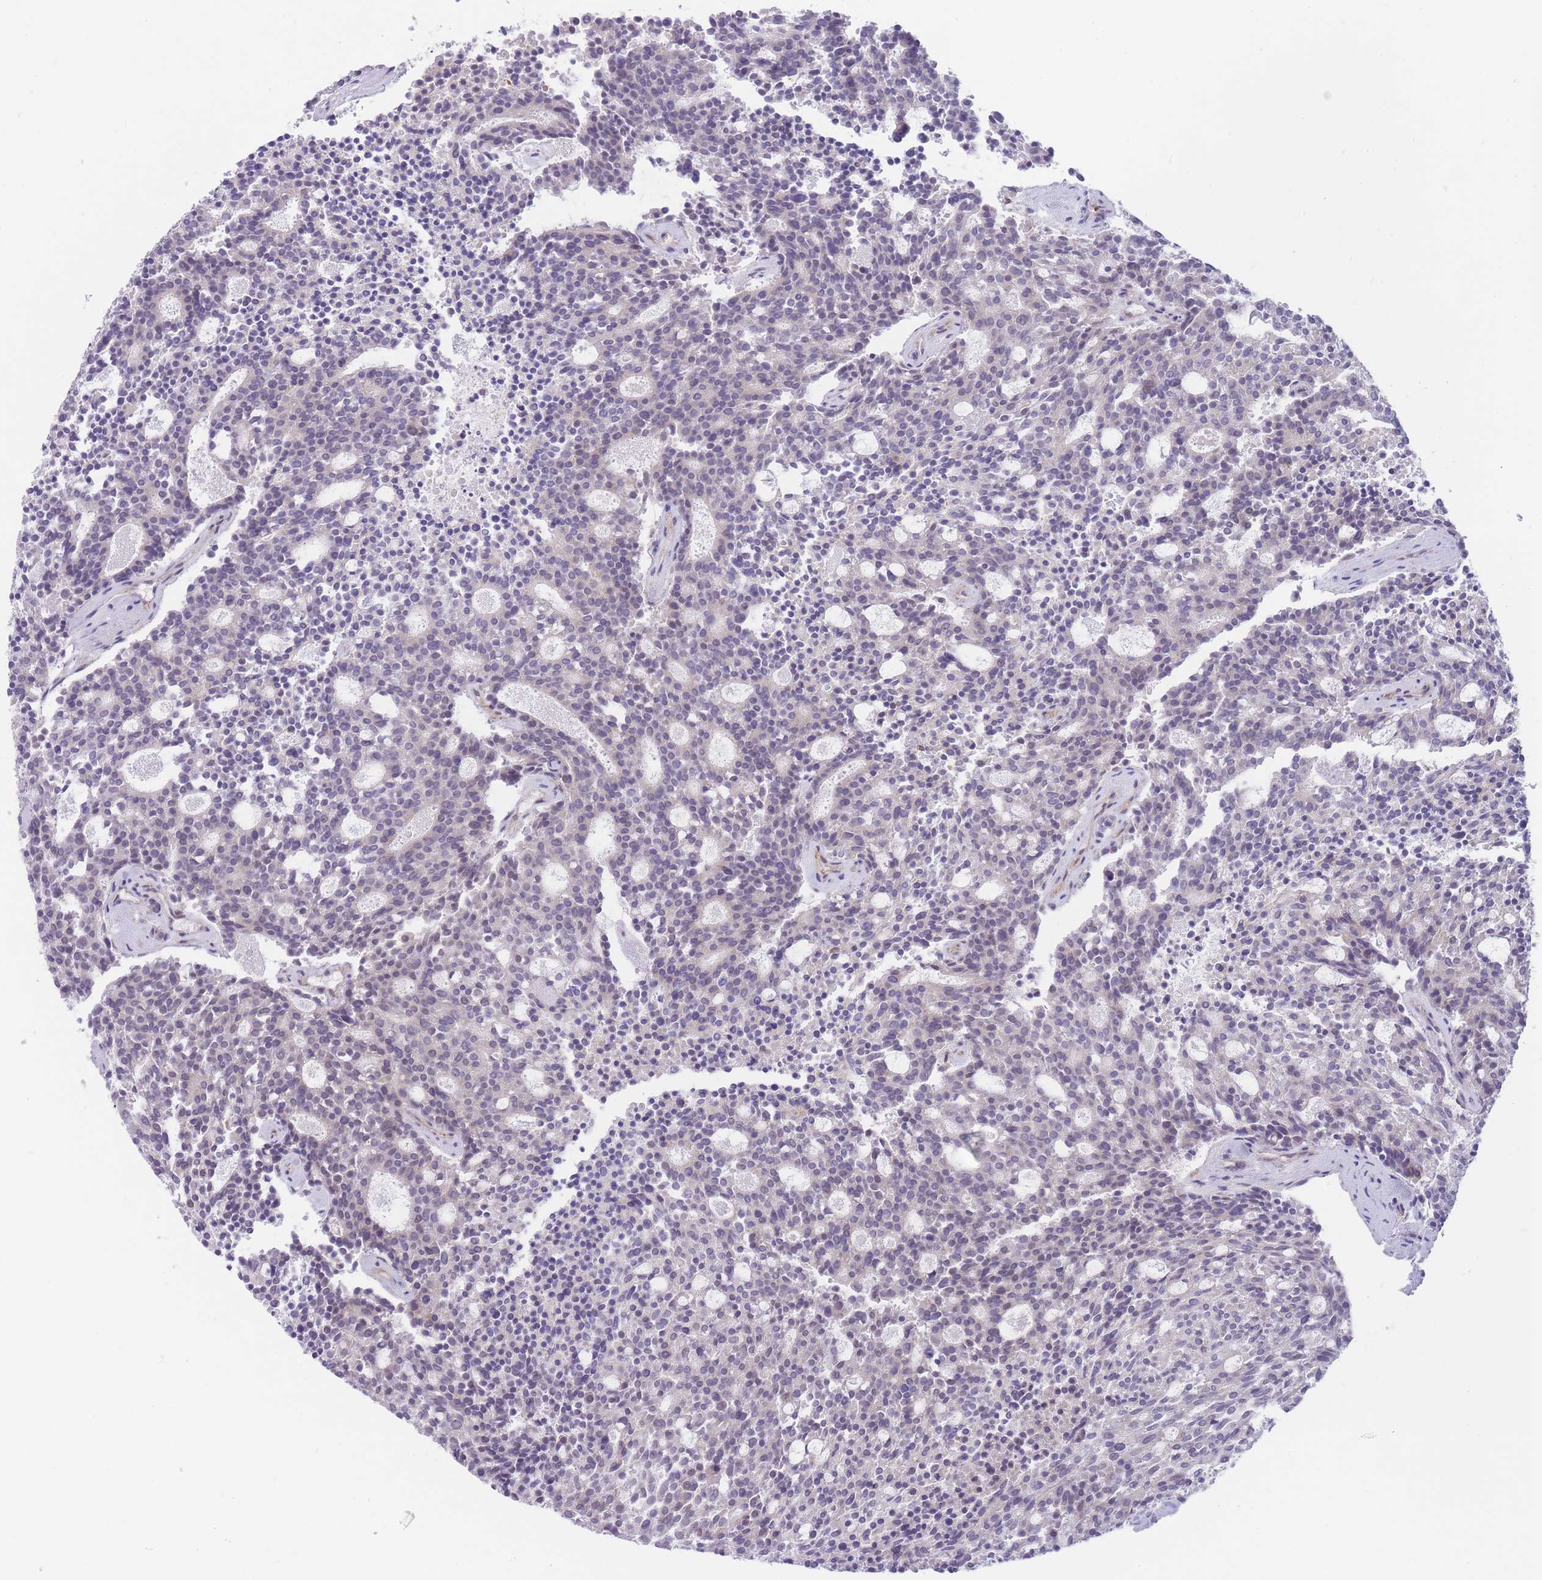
{"staining": {"intensity": "negative", "quantity": "none", "location": "none"}, "tissue": "carcinoid", "cell_type": "Tumor cells", "image_type": "cancer", "snomed": [{"axis": "morphology", "description": "Carcinoid, malignant, NOS"}, {"axis": "topography", "description": "Pancreas"}], "caption": "Carcinoid was stained to show a protein in brown. There is no significant positivity in tumor cells.", "gene": "QTRT1", "patient": {"sex": "female", "age": 54}}